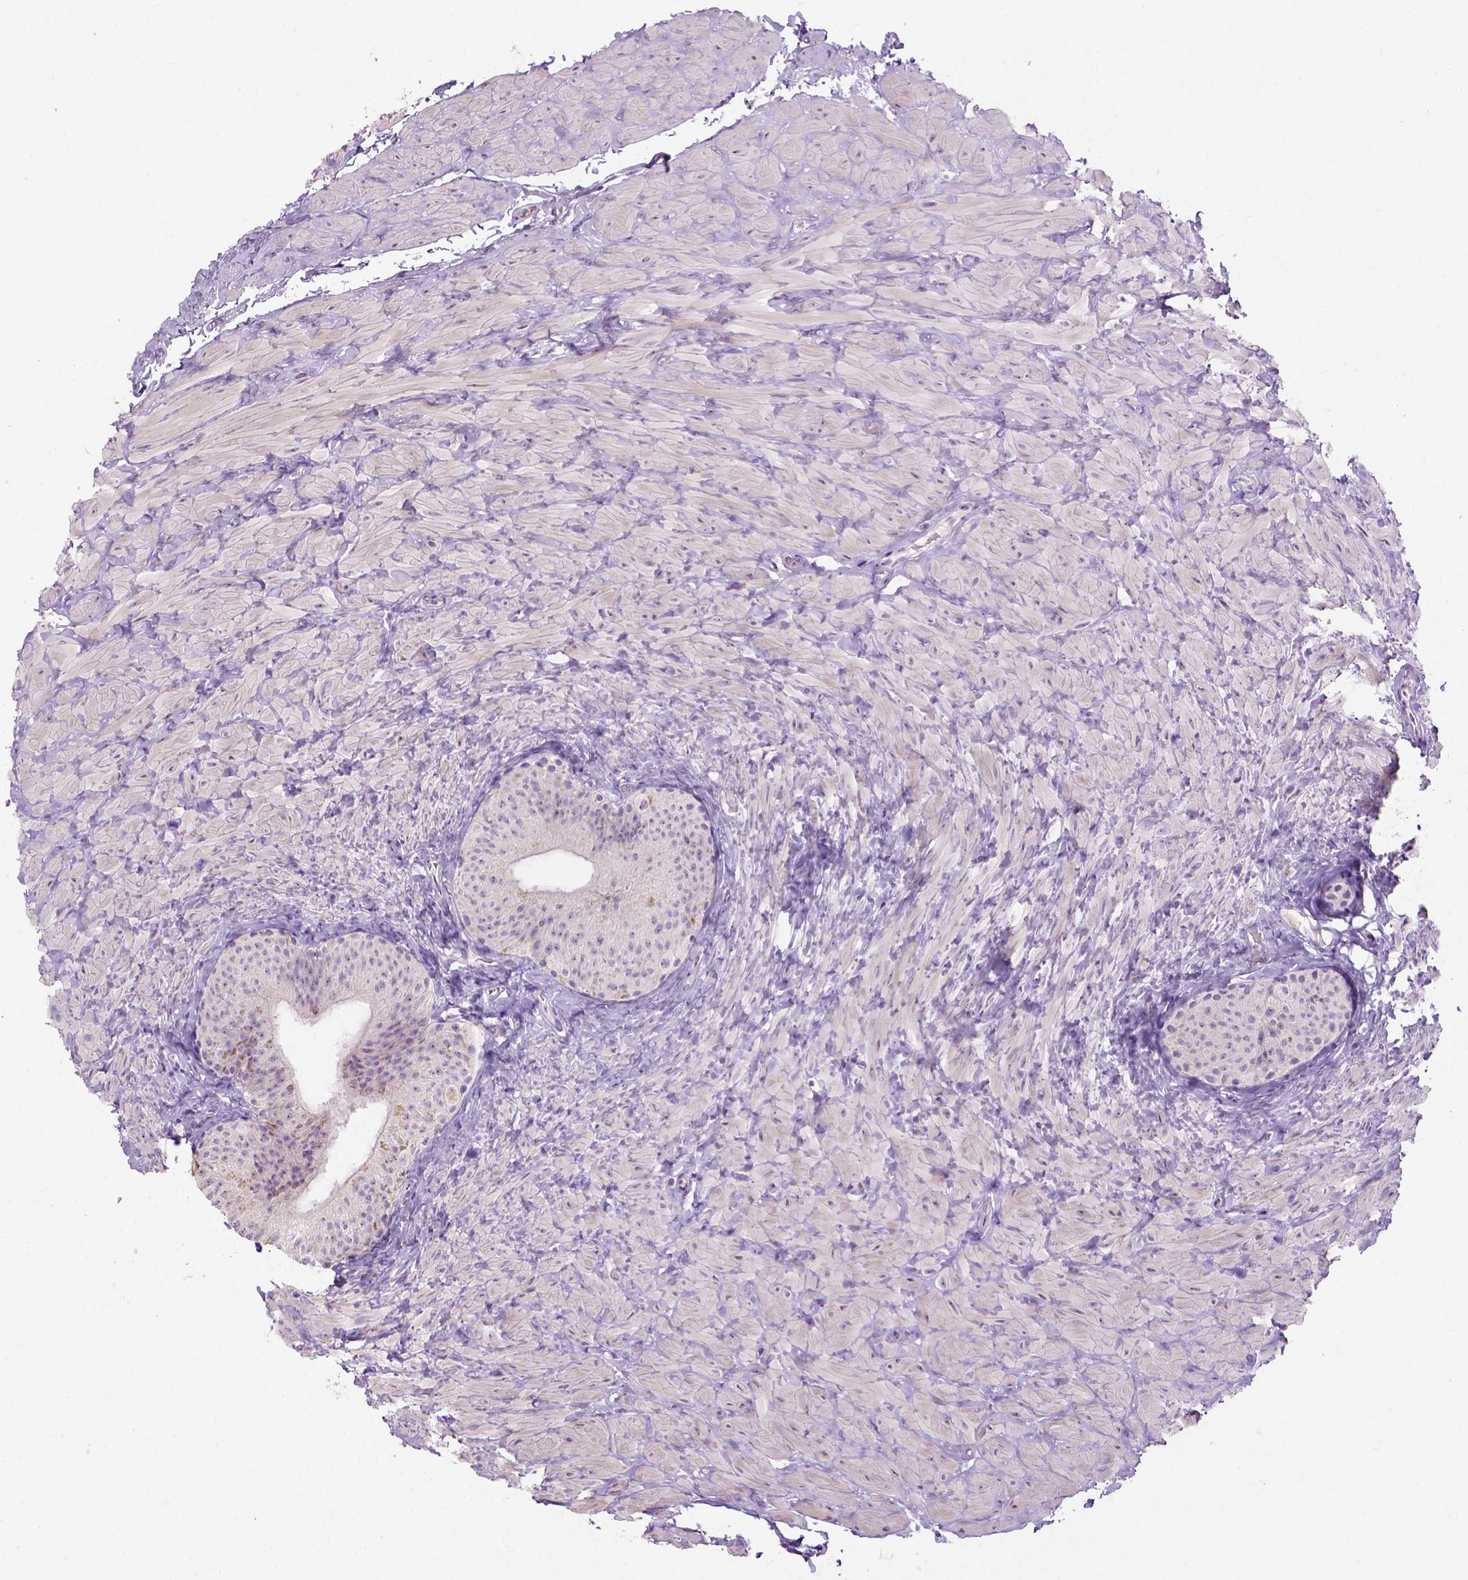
{"staining": {"intensity": "negative", "quantity": "none", "location": "none"}, "tissue": "epididymis", "cell_type": "Glandular cells", "image_type": "normal", "snomed": [{"axis": "morphology", "description": "Normal tissue, NOS"}, {"axis": "topography", "description": "Epididymis, spermatic cord, NOS"}, {"axis": "topography", "description": "Epididymis"}], "caption": "This is an immunohistochemistry histopathology image of unremarkable epididymis. There is no positivity in glandular cells.", "gene": "UTP4", "patient": {"sex": "male", "age": 31}}